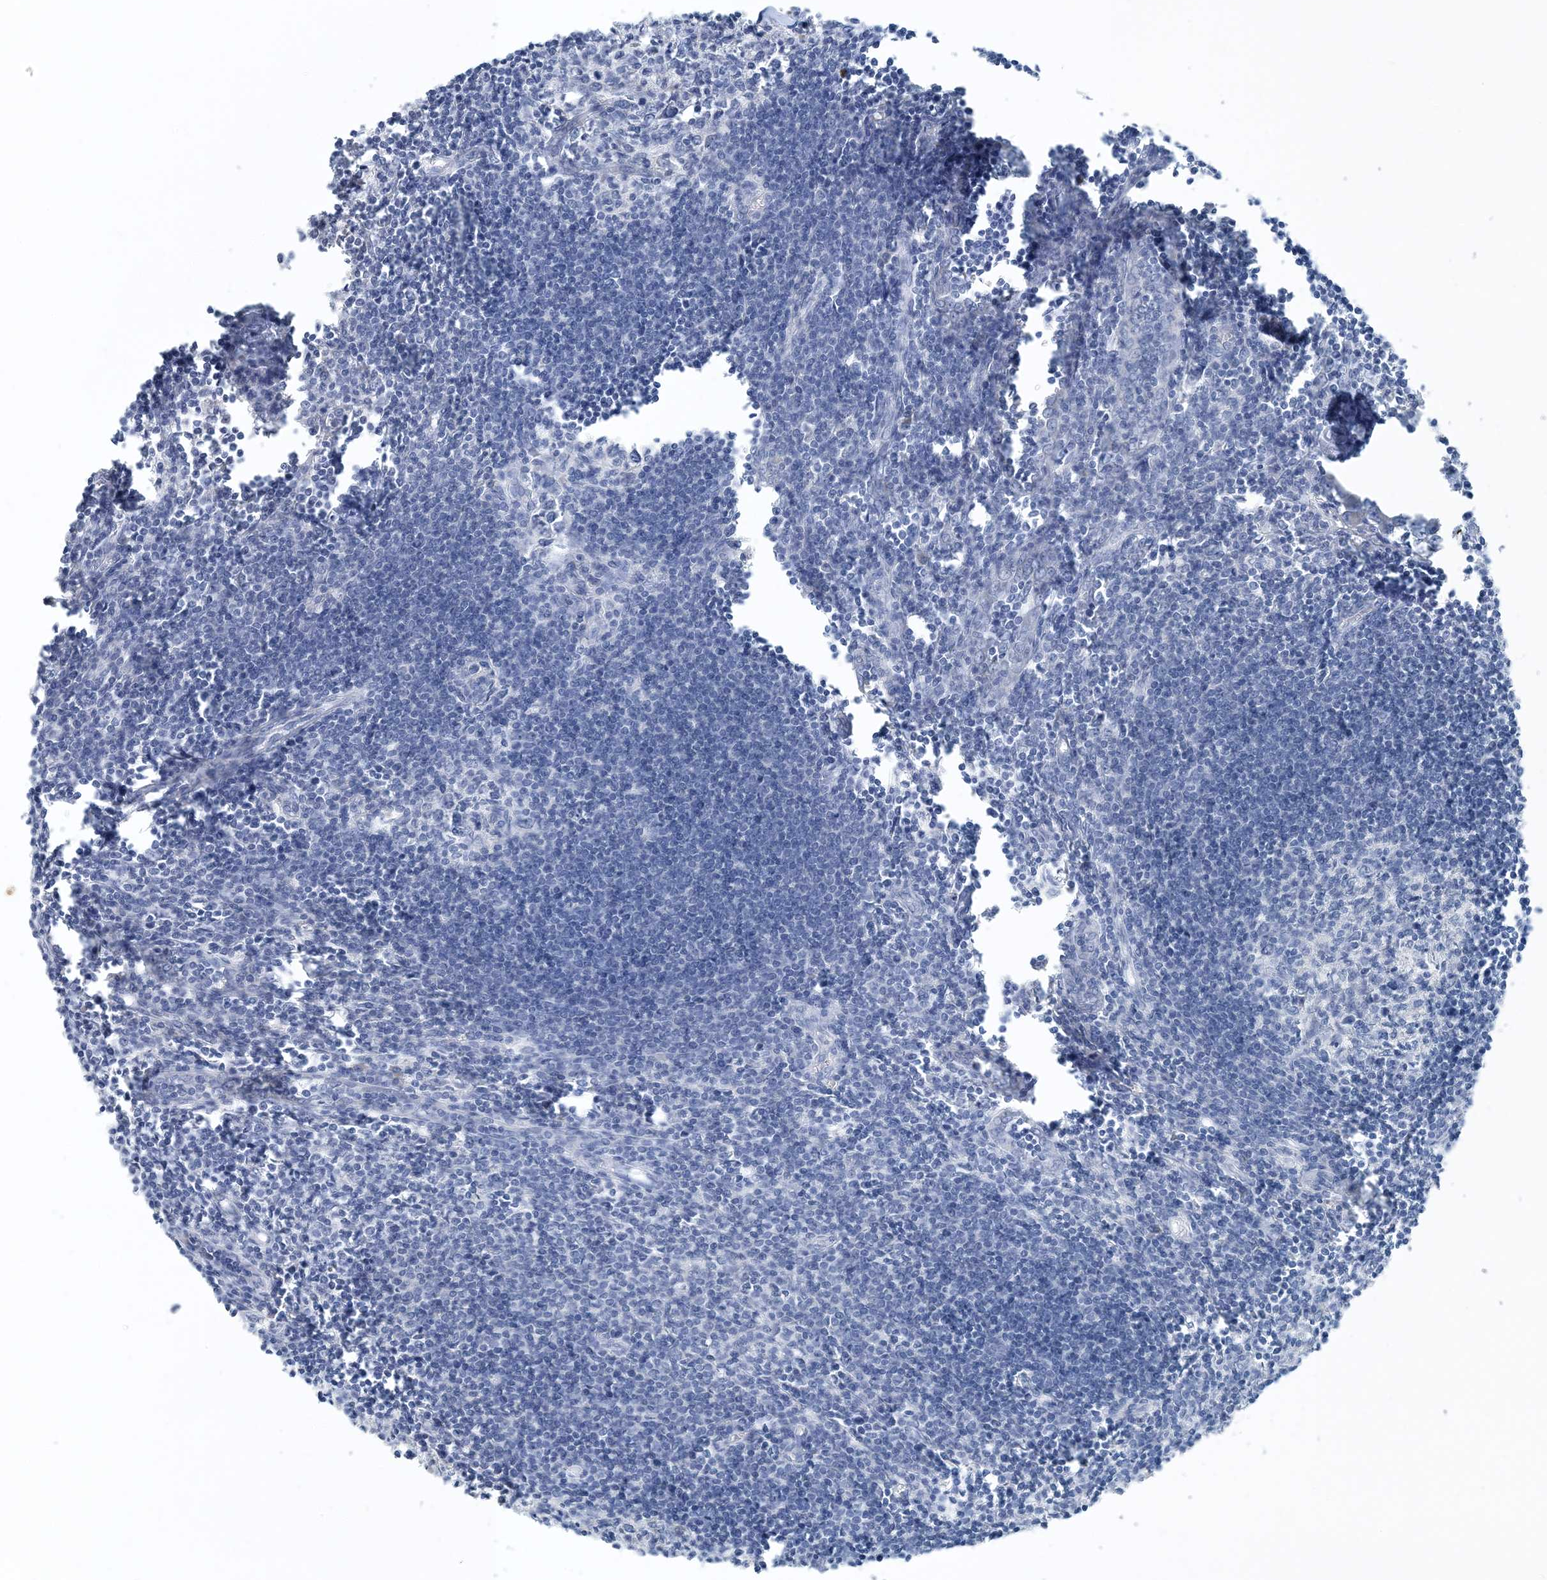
{"staining": {"intensity": "negative", "quantity": "none", "location": "none"}, "tissue": "lymph node", "cell_type": "Germinal center cells", "image_type": "normal", "snomed": [{"axis": "morphology", "description": "Normal tissue, NOS"}, {"axis": "morphology", "description": "Malignant melanoma, Metastatic site"}, {"axis": "topography", "description": "Lymph node"}], "caption": "Immunohistochemical staining of normal human lymph node exhibits no significant positivity in germinal center cells.", "gene": "CTRL", "patient": {"sex": "male", "age": 41}}